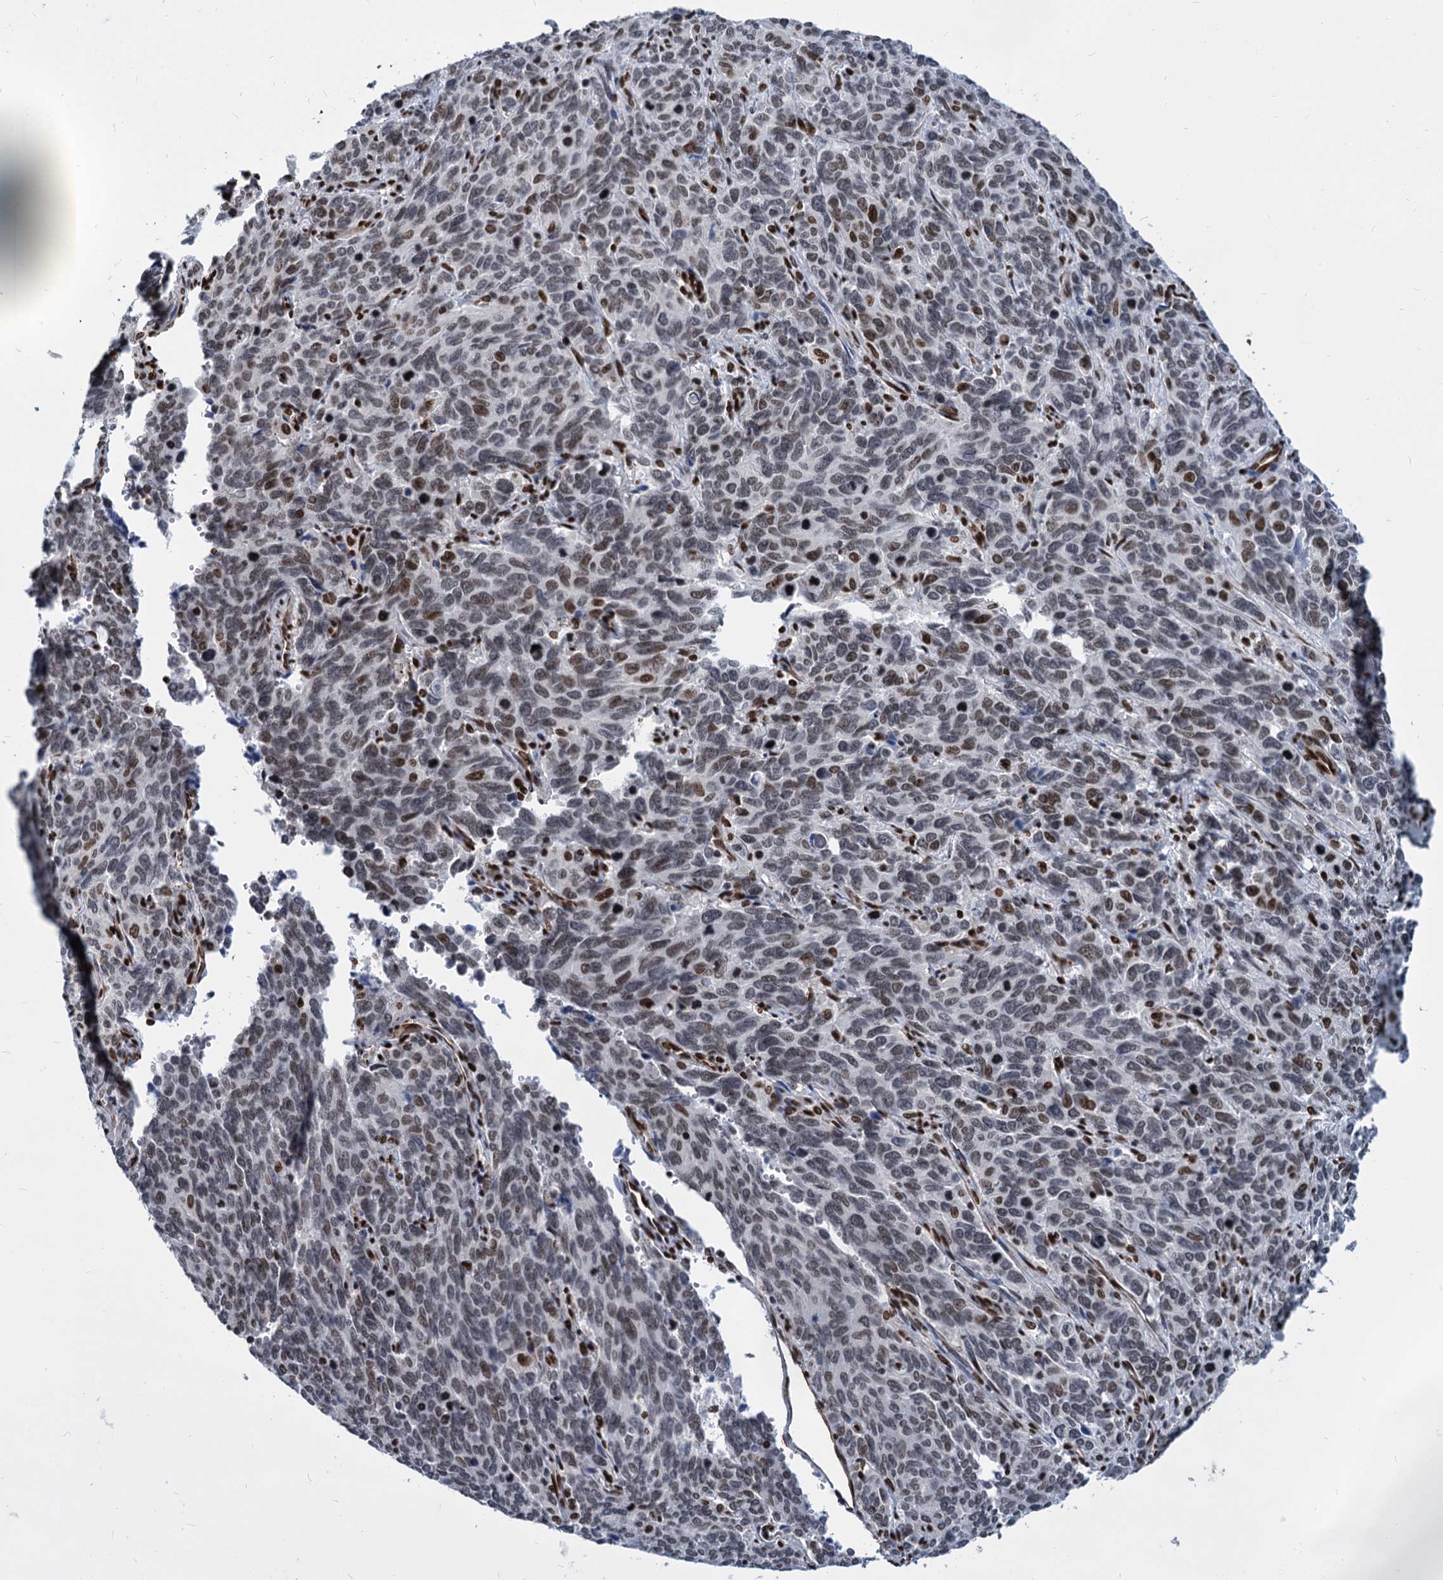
{"staining": {"intensity": "moderate", "quantity": "<25%", "location": "nuclear"}, "tissue": "cervical cancer", "cell_type": "Tumor cells", "image_type": "cancer", "snomed": [{"axis": "morphology", "description": "Squamous cell carcinoma, NOS"}, {"axis": "topography", "description": "Cervix"}], "caption": "Protein staining of cervical squamous cell carcinoma tissue demonstrates moderate nuclear positivity in approximately <25% of tumor cells. (IHC, brightfield microscopy, high magnification).", "gene": "MECP2", "patient": {"sex": "female", "age": 60}}